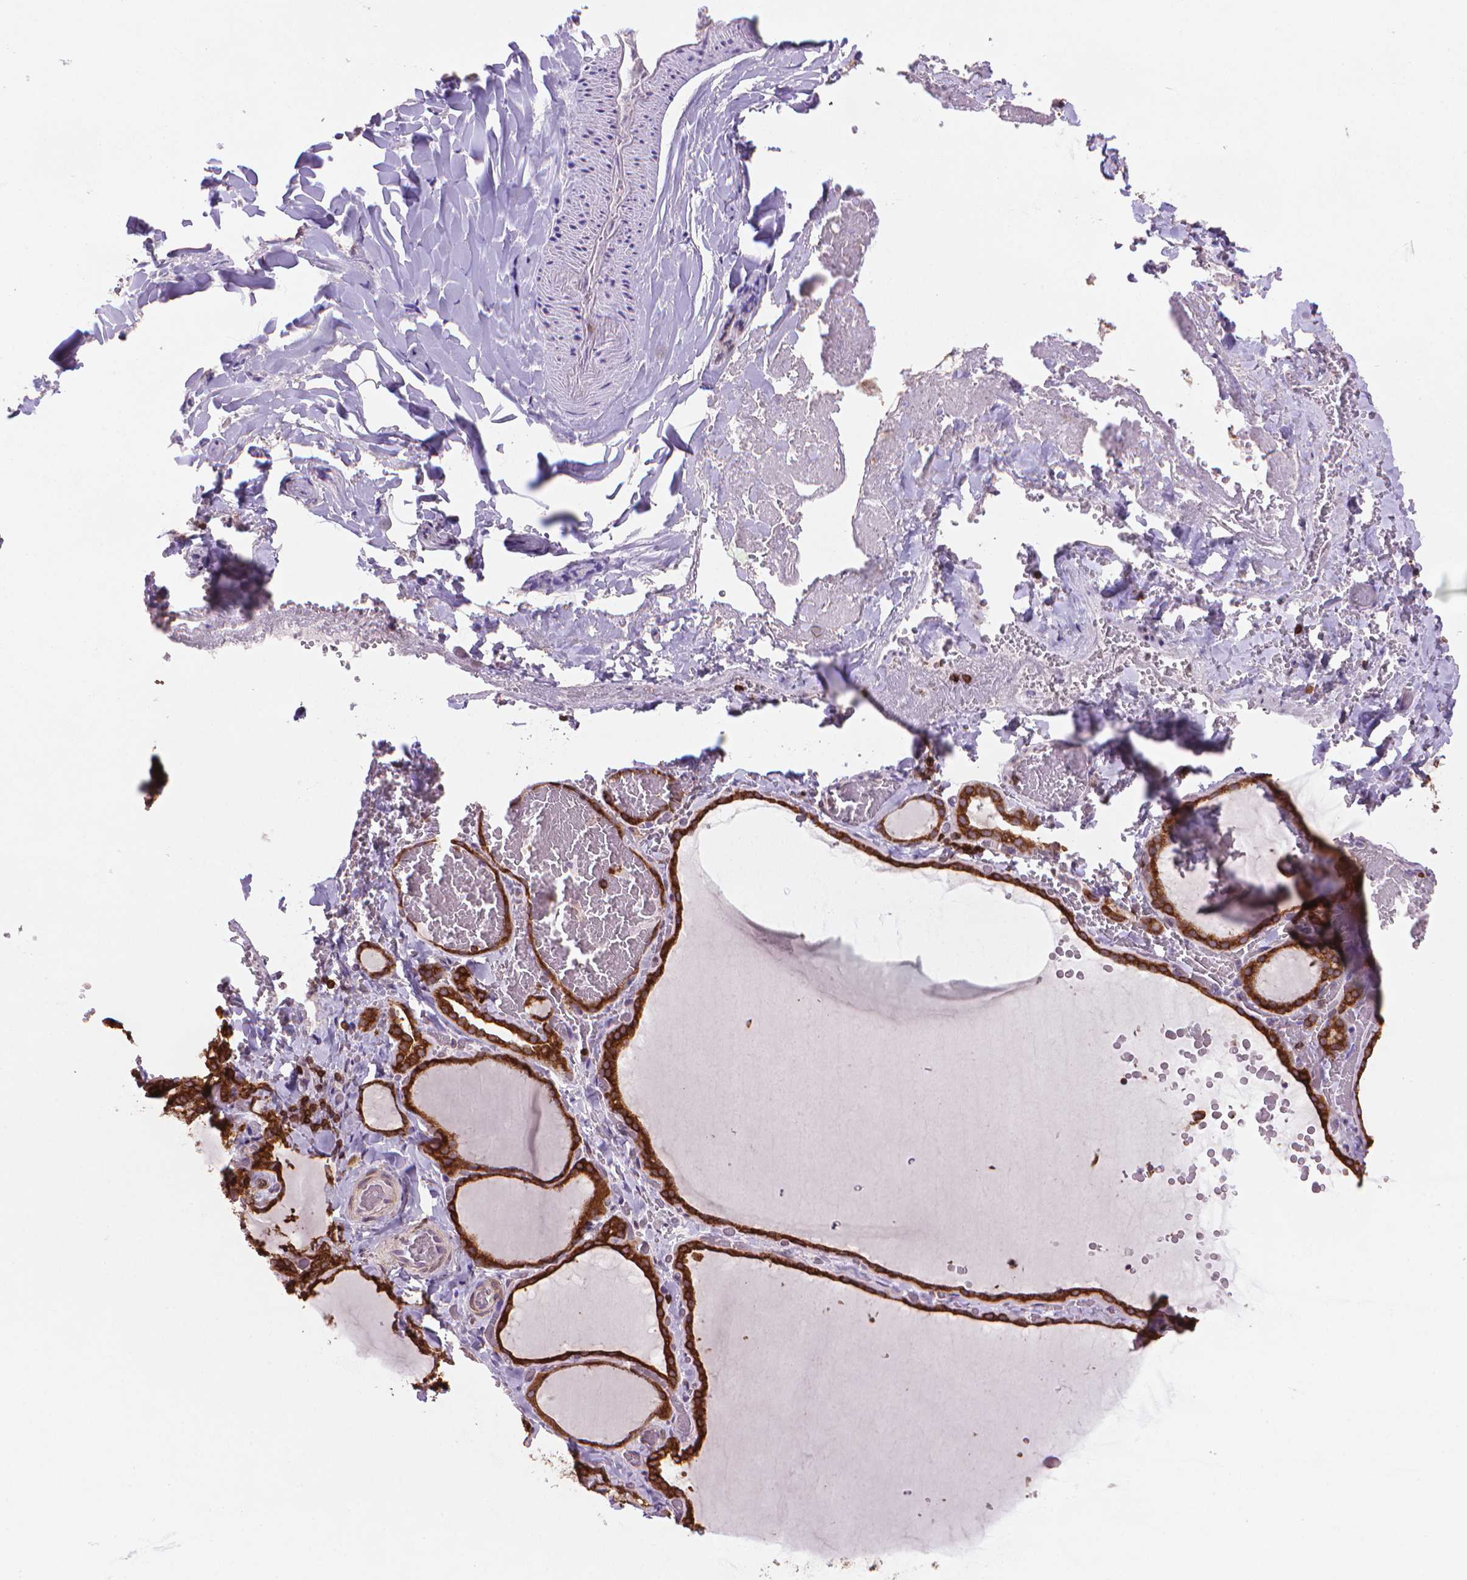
{"staining": {"intensity": "strong", "quantity": ">75%", "location": "cytoplasmic/membranous"}, "tissue": "thyroid gland", "cell_type": "Glandular cells", "image_type": "normal", "snomed": [{"axis": "morphology", "description": "Normal tissue, NOS"}, {"axis": "topography", "description": "Thyroid gland"}], "caption": "A histopathology image showing strong cytoplasmic/membranous positivity in about >75% of glandular cells in benign thyroid gland, as visualized by brown immunohistochemical staining.", "gene": "BCL2", "patient": {"sex": "female", "age": 22}}